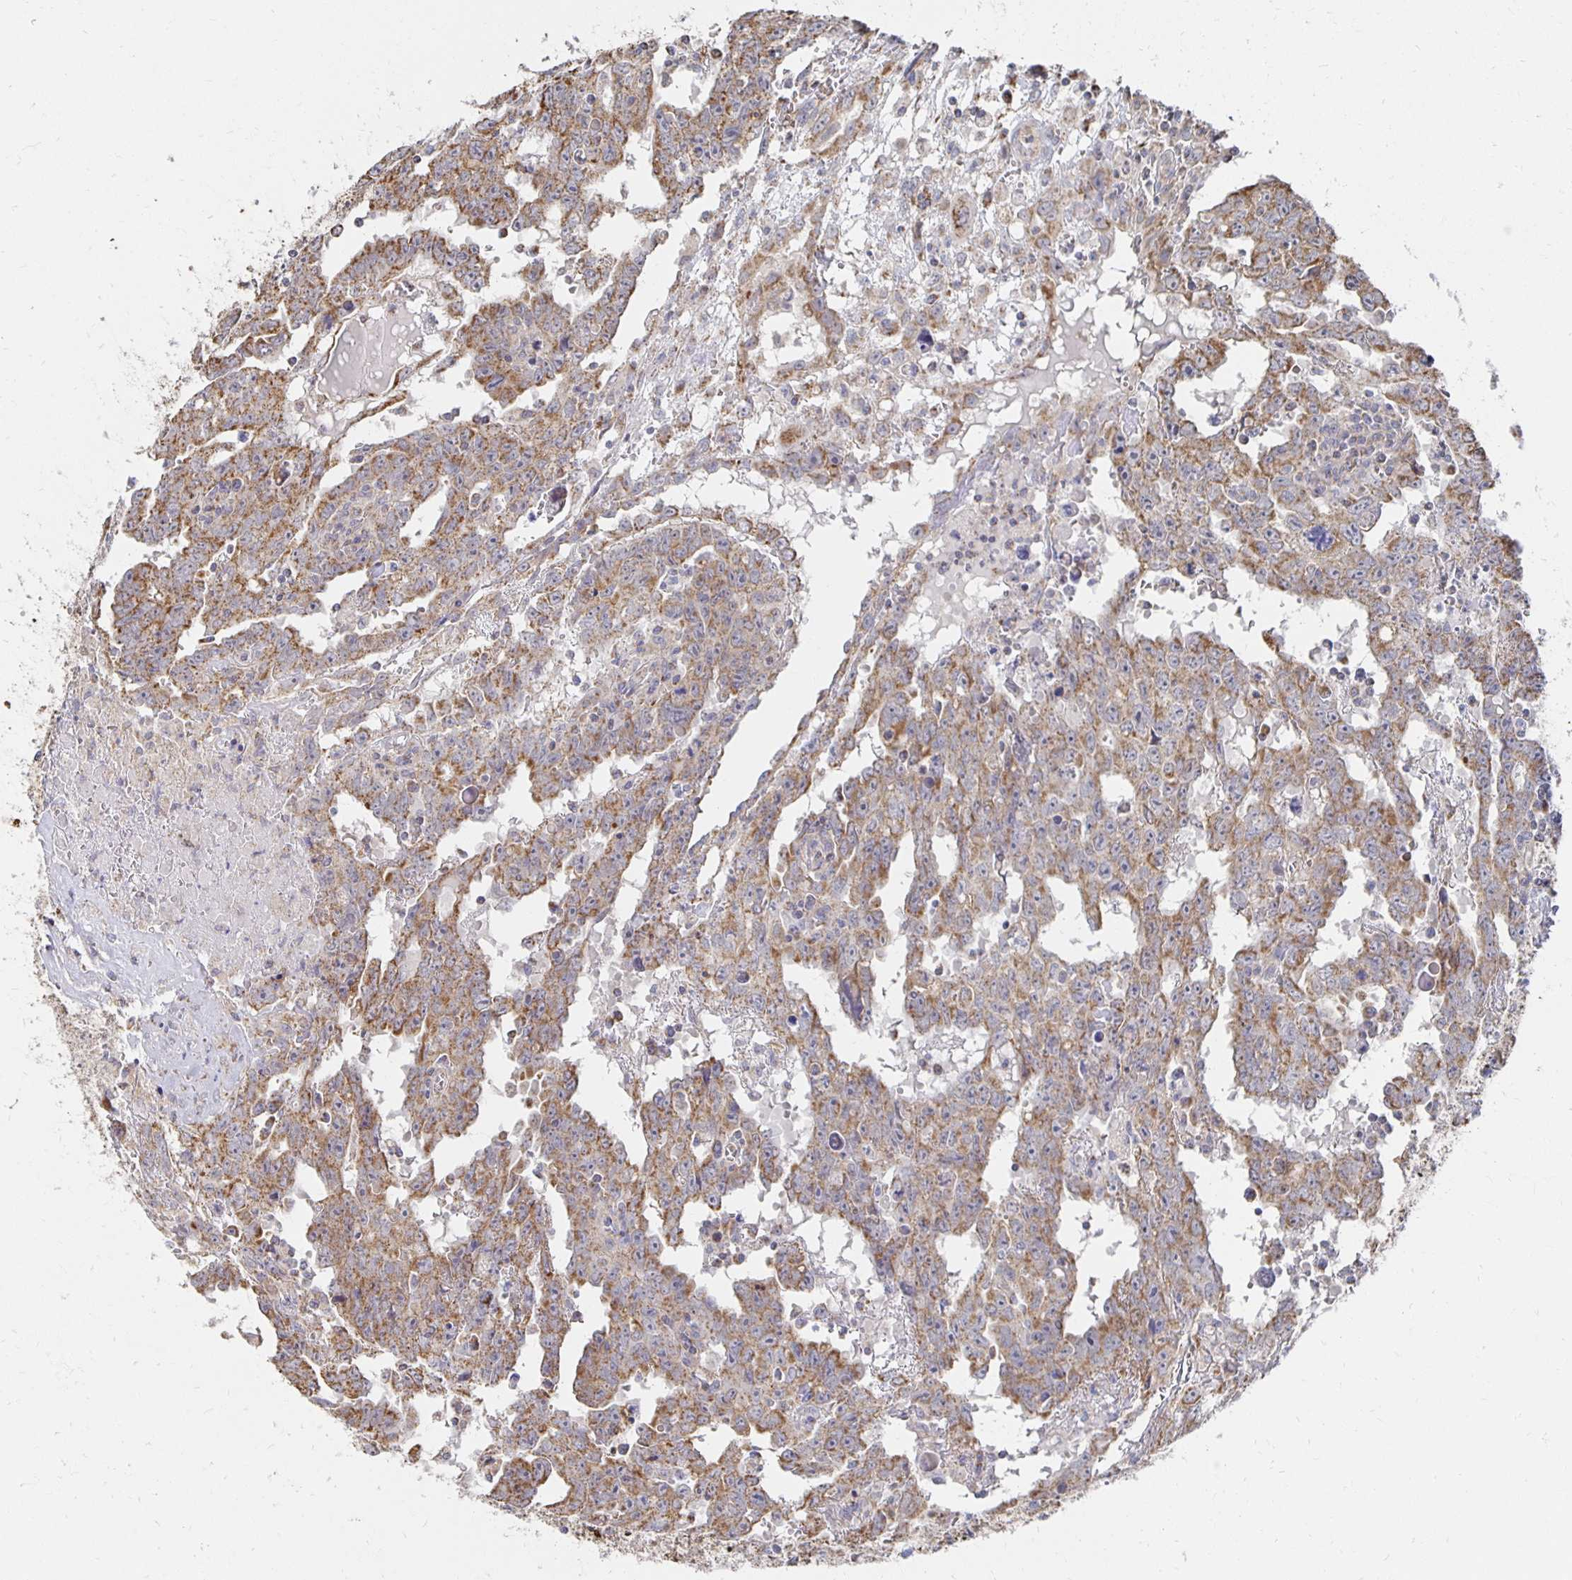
{"staining": {"intensity": "moderate", "quantity": ">75%", "location": "cytoplasmic/membranous"}, "tissue": "testis cancer", "cell_type": "Tumor cells", "image_type": "cancer", "snomed": [{"axis": "morphology", "description": "Carcinoma, Embryonal, NOS"}, {"axis": "topography", "description": "Testis"}], "caption": "Tumor cells display moderate cytoplasmic/membranous staining in approximately >75% of cells in testis embryonal carcinoma. The staining was performed using DAB (3,3'-diaminobenzidine) to visualize the protein expression in brown, while the nuclei were stained in blue with hematoxylin (Magnification: 20x).", "gene": "NKX2-8", "patient": {"sex": "male", "age": 22}}